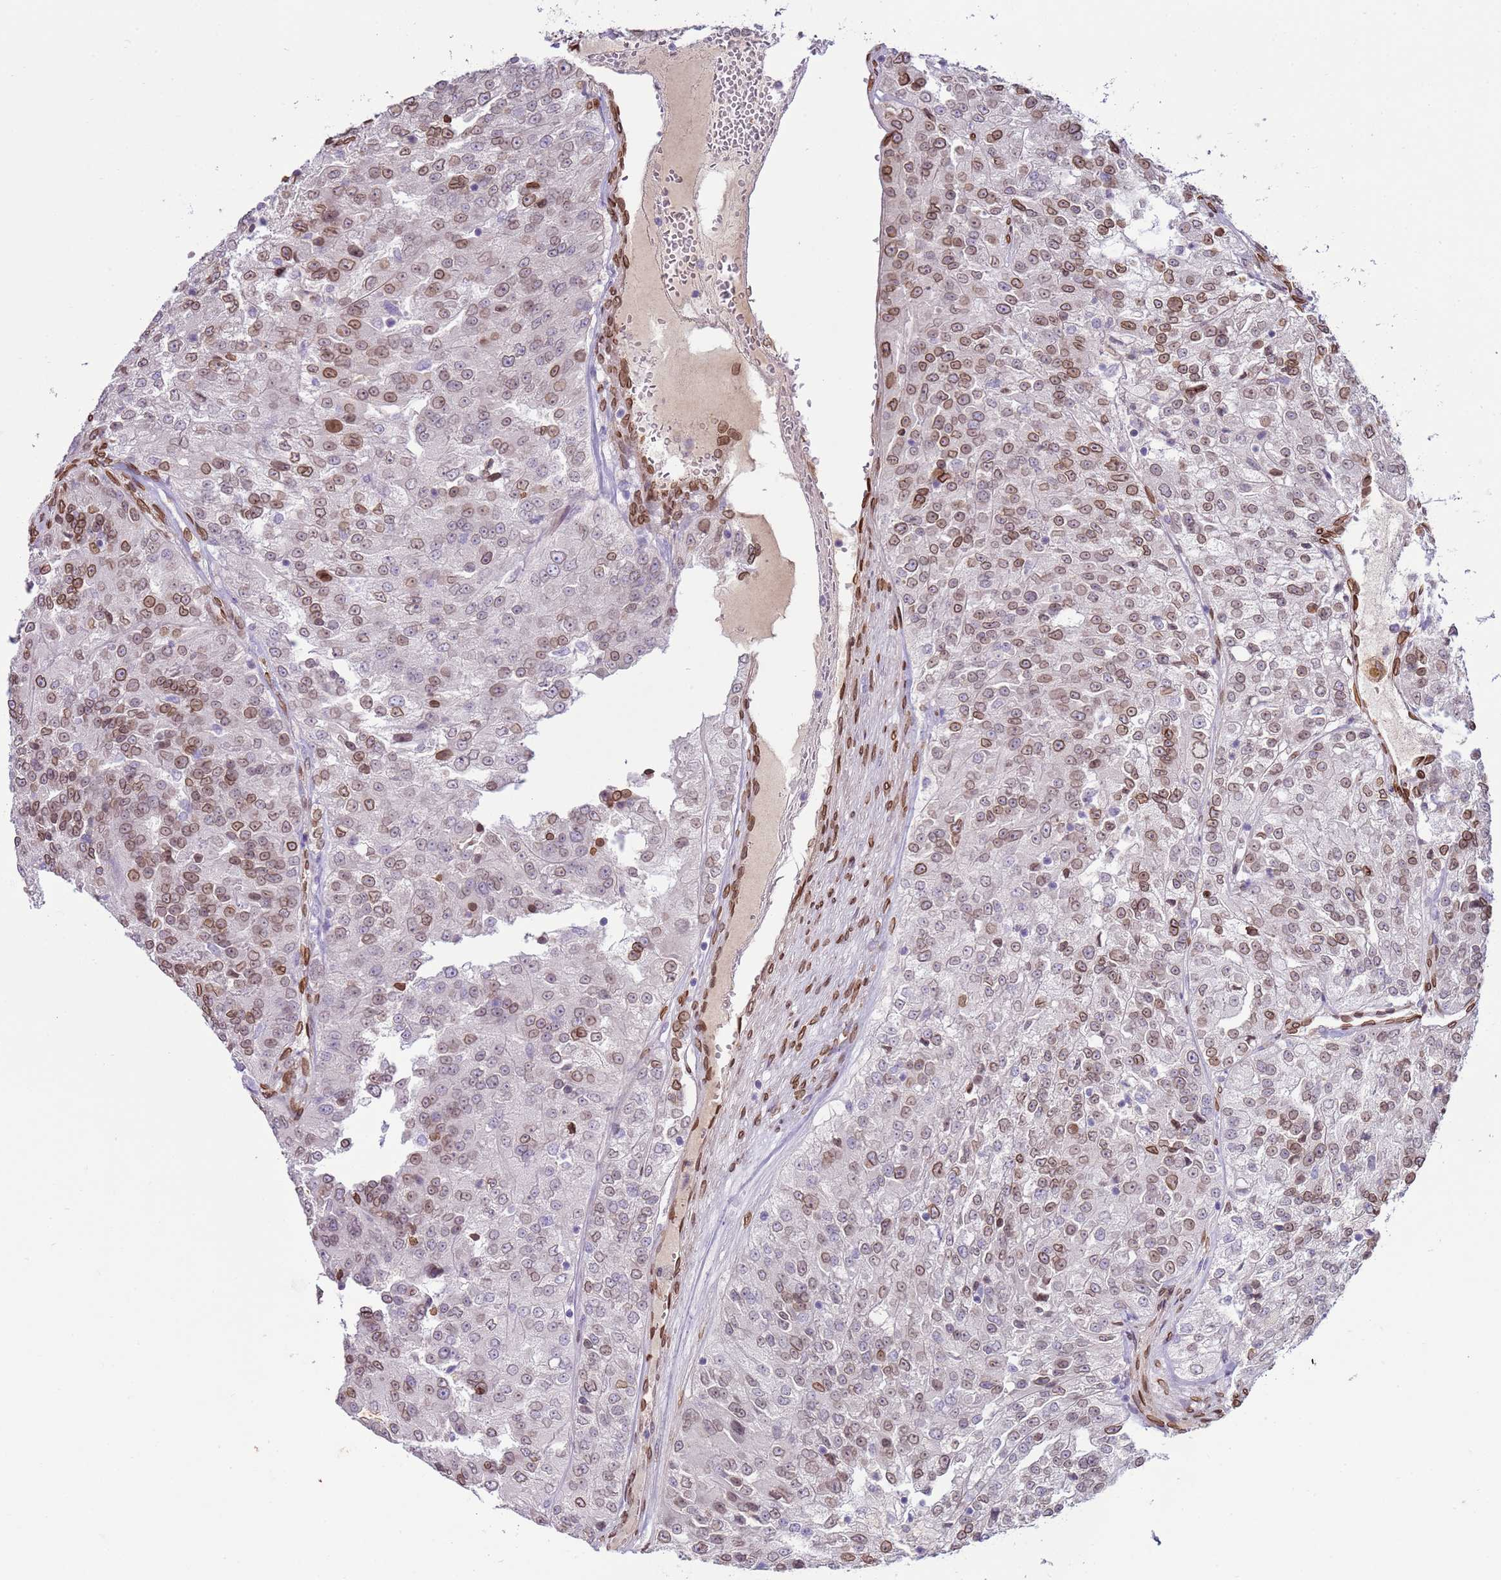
{"staining": {"intensity": "moderate", "quantity": "25%-75%", "location": "cytoplasmic/membranous,nuclear"}, "tissue": "renal cancer", "cell_type": "Tumor cells", "image_type": "cancer", "snomed": [{"axis": "morphology", "description": "Adenocarcinoma, NOS"}, {"axis": "topography", "description": "Kidney"}], "caption": "Human renal adenocarcinoma stained for a protein (brown) demonstrates moderate cytoplasmic/membranous and nuclear positive staining in about 25%-75% of tumor cells.", "gene": "TMEM47", "patient": {"sex": "female", "age": 63}}